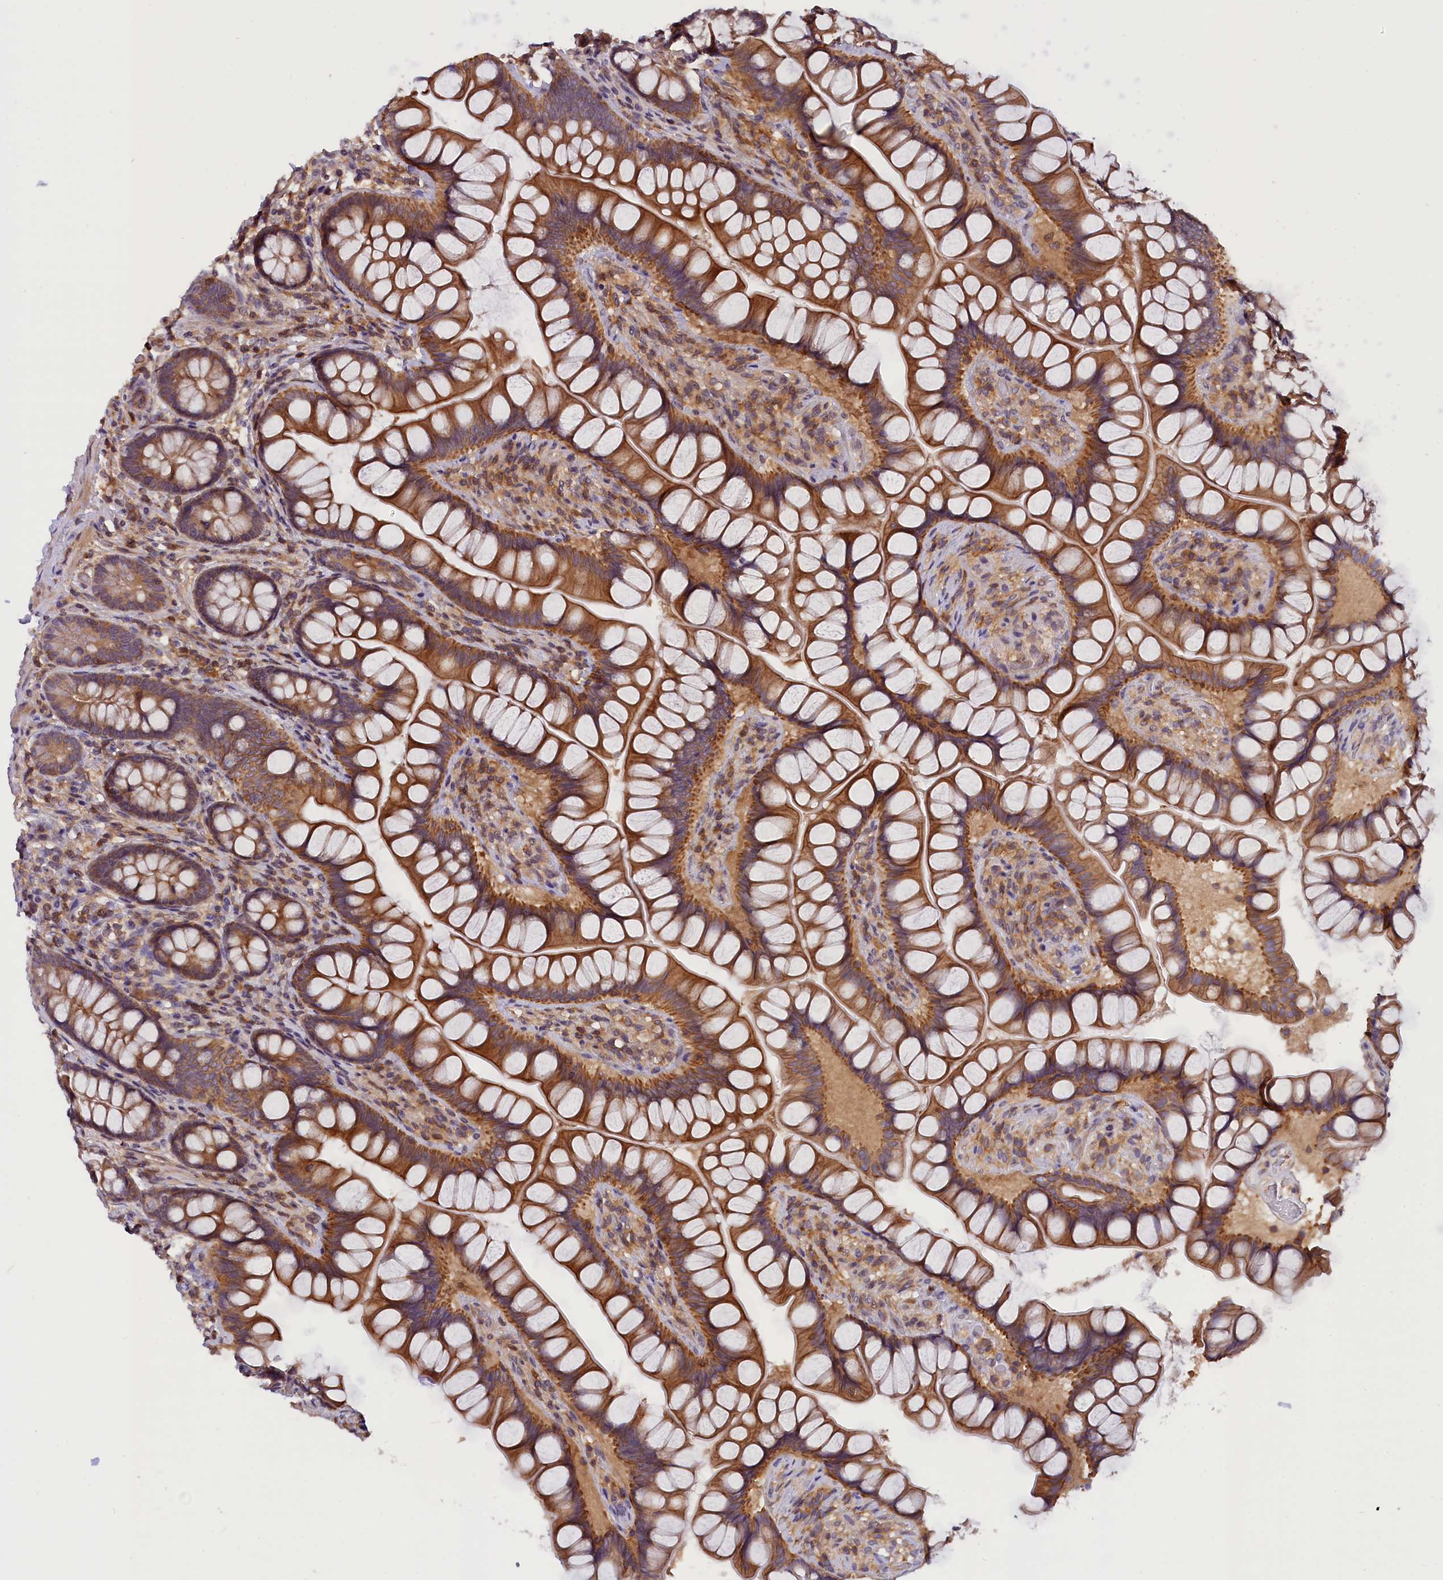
{"staining": {"intensity": "moderate", "quantity": ">75%", "location": "cytoplasmic/membranous"}, "tissue": "small intestine", "cell_type": "Glandular cells", "image_type": "normal", "snomed": [{"axis": "morphology", "description": "Normal tissue, NOS"}, {"axis": "topography", "description": "Small intestine"}], "caption": "The histopathology image demonstrates immunohistochemical staining of normal small intestine. There is moderate cytoplasmic/membranous staining is identified in about >75% of glandular cells.", "gene": "TBCB", "patient": {"sex": "male", "age": 70}}